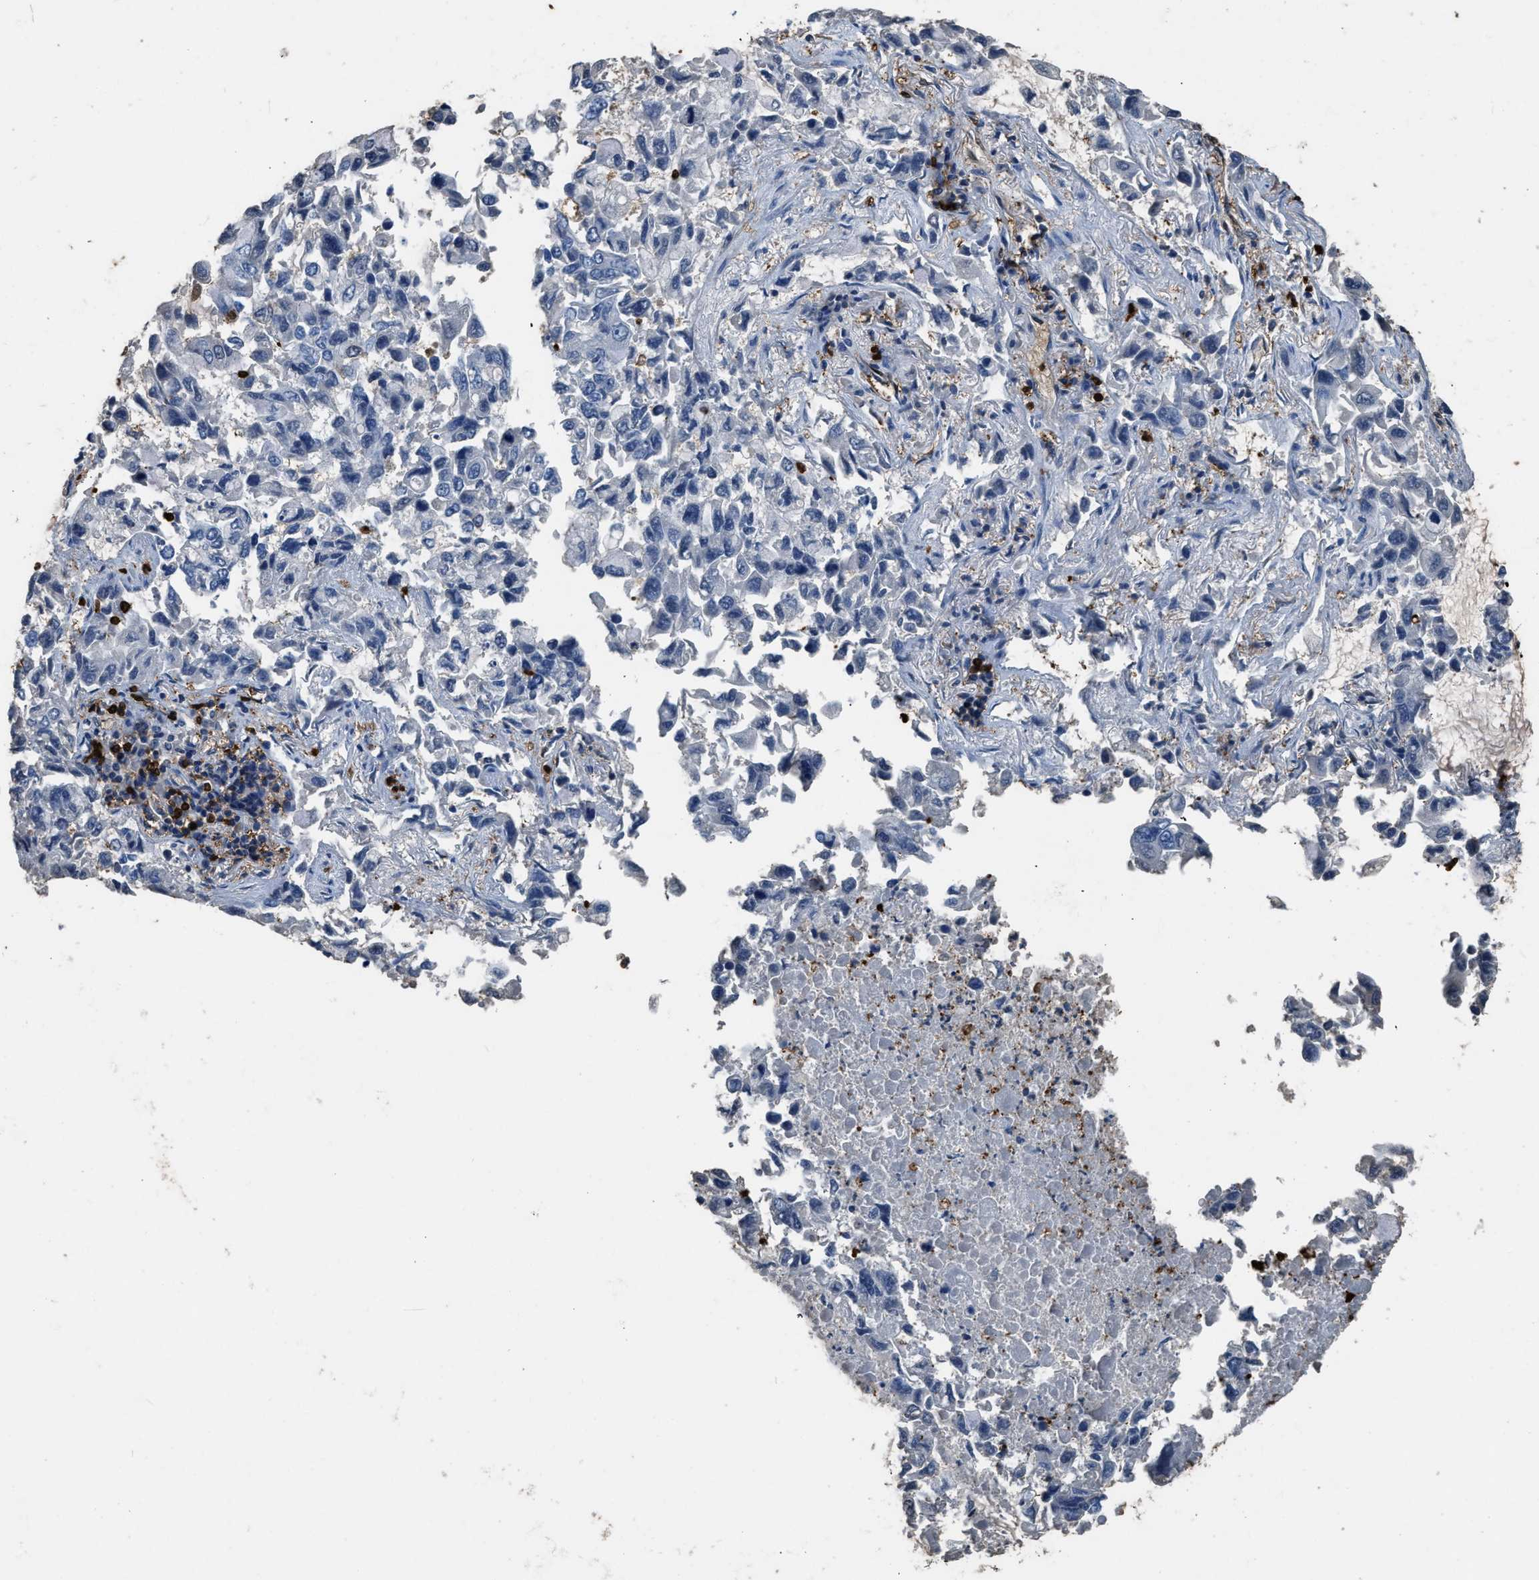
{"staining": {"intensity": "negative", "quantity": "none", "location": "none"}, "tissue": "lung cancer", "cell_type": "Tumor cells", "image_type": "cancer", "snomed": [{"axis": "morphology", "description": "Adenocarcinoma, NOS"}, {"axis": "topography", "description": "Lung"}], "caption": "Immunohistochemistry image of neoplastic tissue: adenocarcinoma (lung) stained with DAB exhibits no significant protein expression in tumor cells.", "gene": "ARHGDIB", "patient": {"sex": "male", "age": 64}}